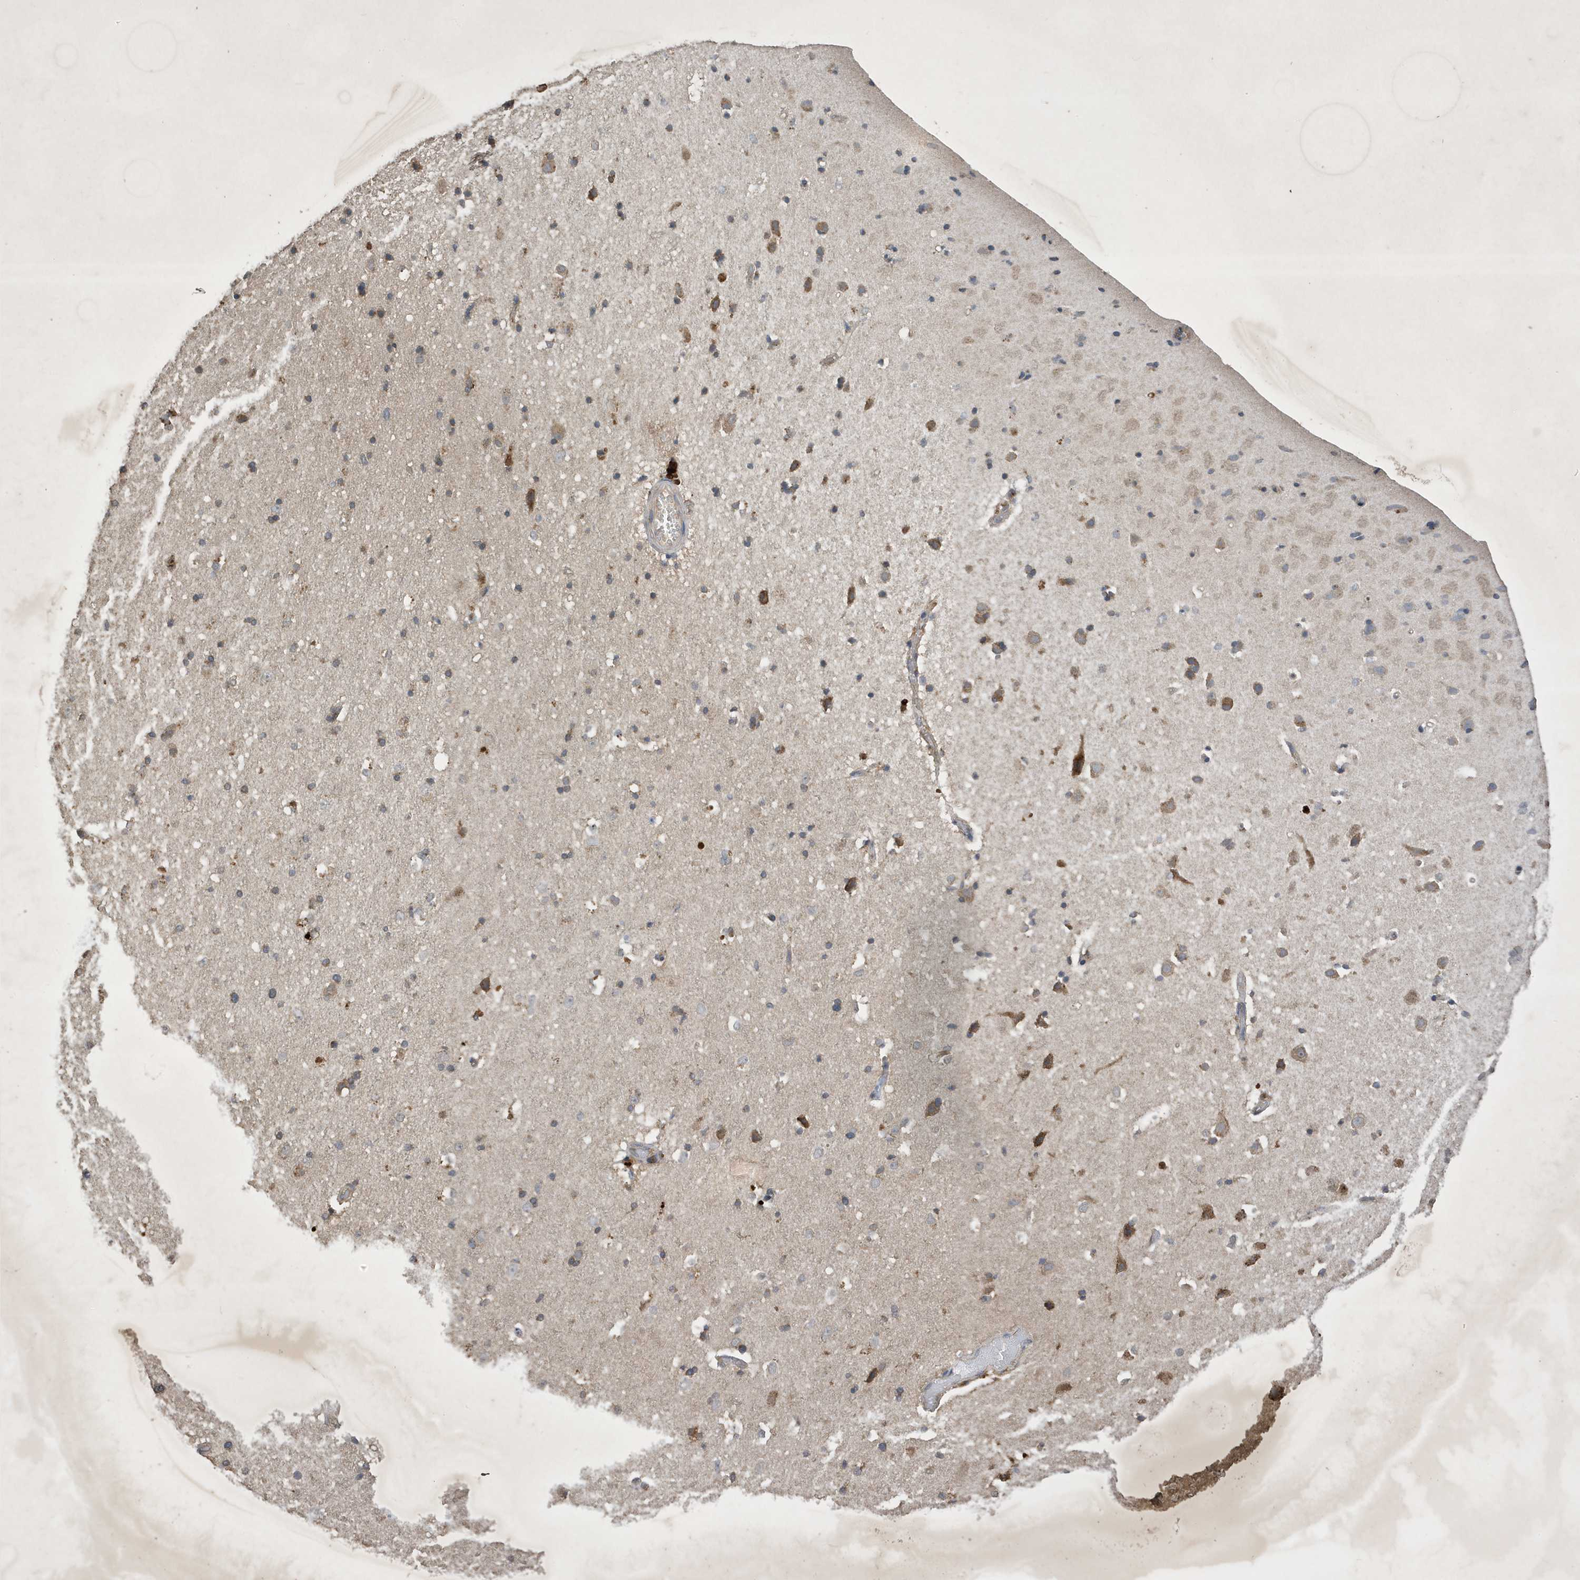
{"staining": {"intensity": "negative", "quantity": "none", "location": "none"}, "tissue": "cerebral cortex", "cell_type": "Endothelial cells", "image_type": "normal", "snomed": [{"axis": "morphology", "description": "Normal tissue, NOS"}, {"axis": "topography", "description": "Cerebral cortex"}], "caption": "Immunohistochemistry (IHC) of benign cerebral cortex displays no staining in endothelial cells. (Brightfield microscopy of DAB (3,3'-diaminobenzidine) IHC at high magnification).", "gene": "STX10", "patient": {"sex": "male", "age": 34}}